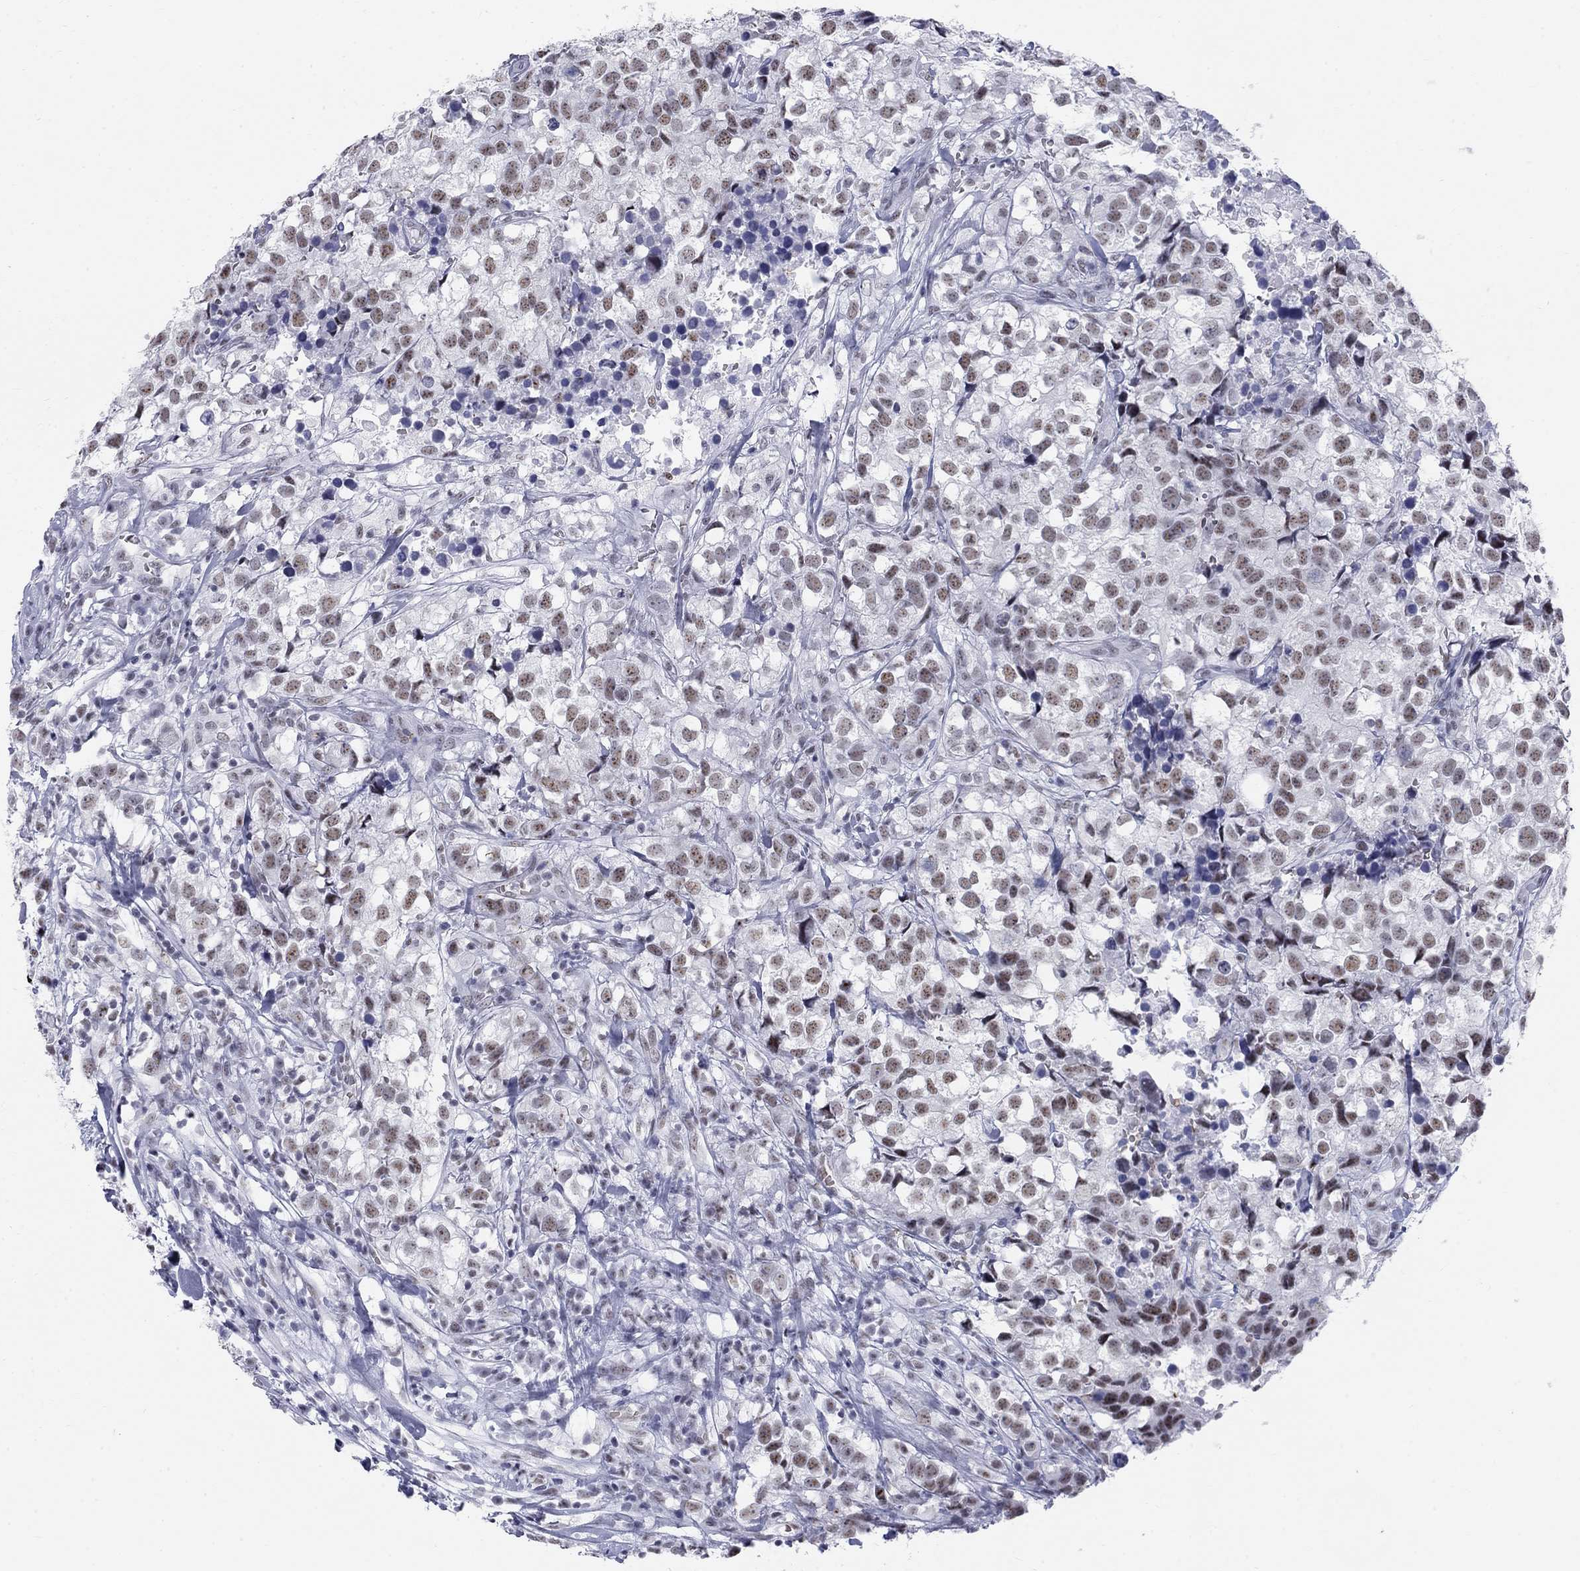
{"staining": {"intensity": "moderate", "quantity": "25%-75%", "location": "nuclear"}, "tissue": "breast cancer", "cell_type": "Tumor cells", "image_type": "cancer", "snomed": [{"axis": "morphology", "description": "Duct carcinoma"}, {"axis": "topography", "description": "Breast"}], "caption": "About 25%-75% of tumor cells in infiltrating ductal carcinoma (breast) display moderate nuclear protein staining as visualized by brown immunohistochemical staining.", "gene": "DMTN", "patient": {"sex": "female", "age": 30}}